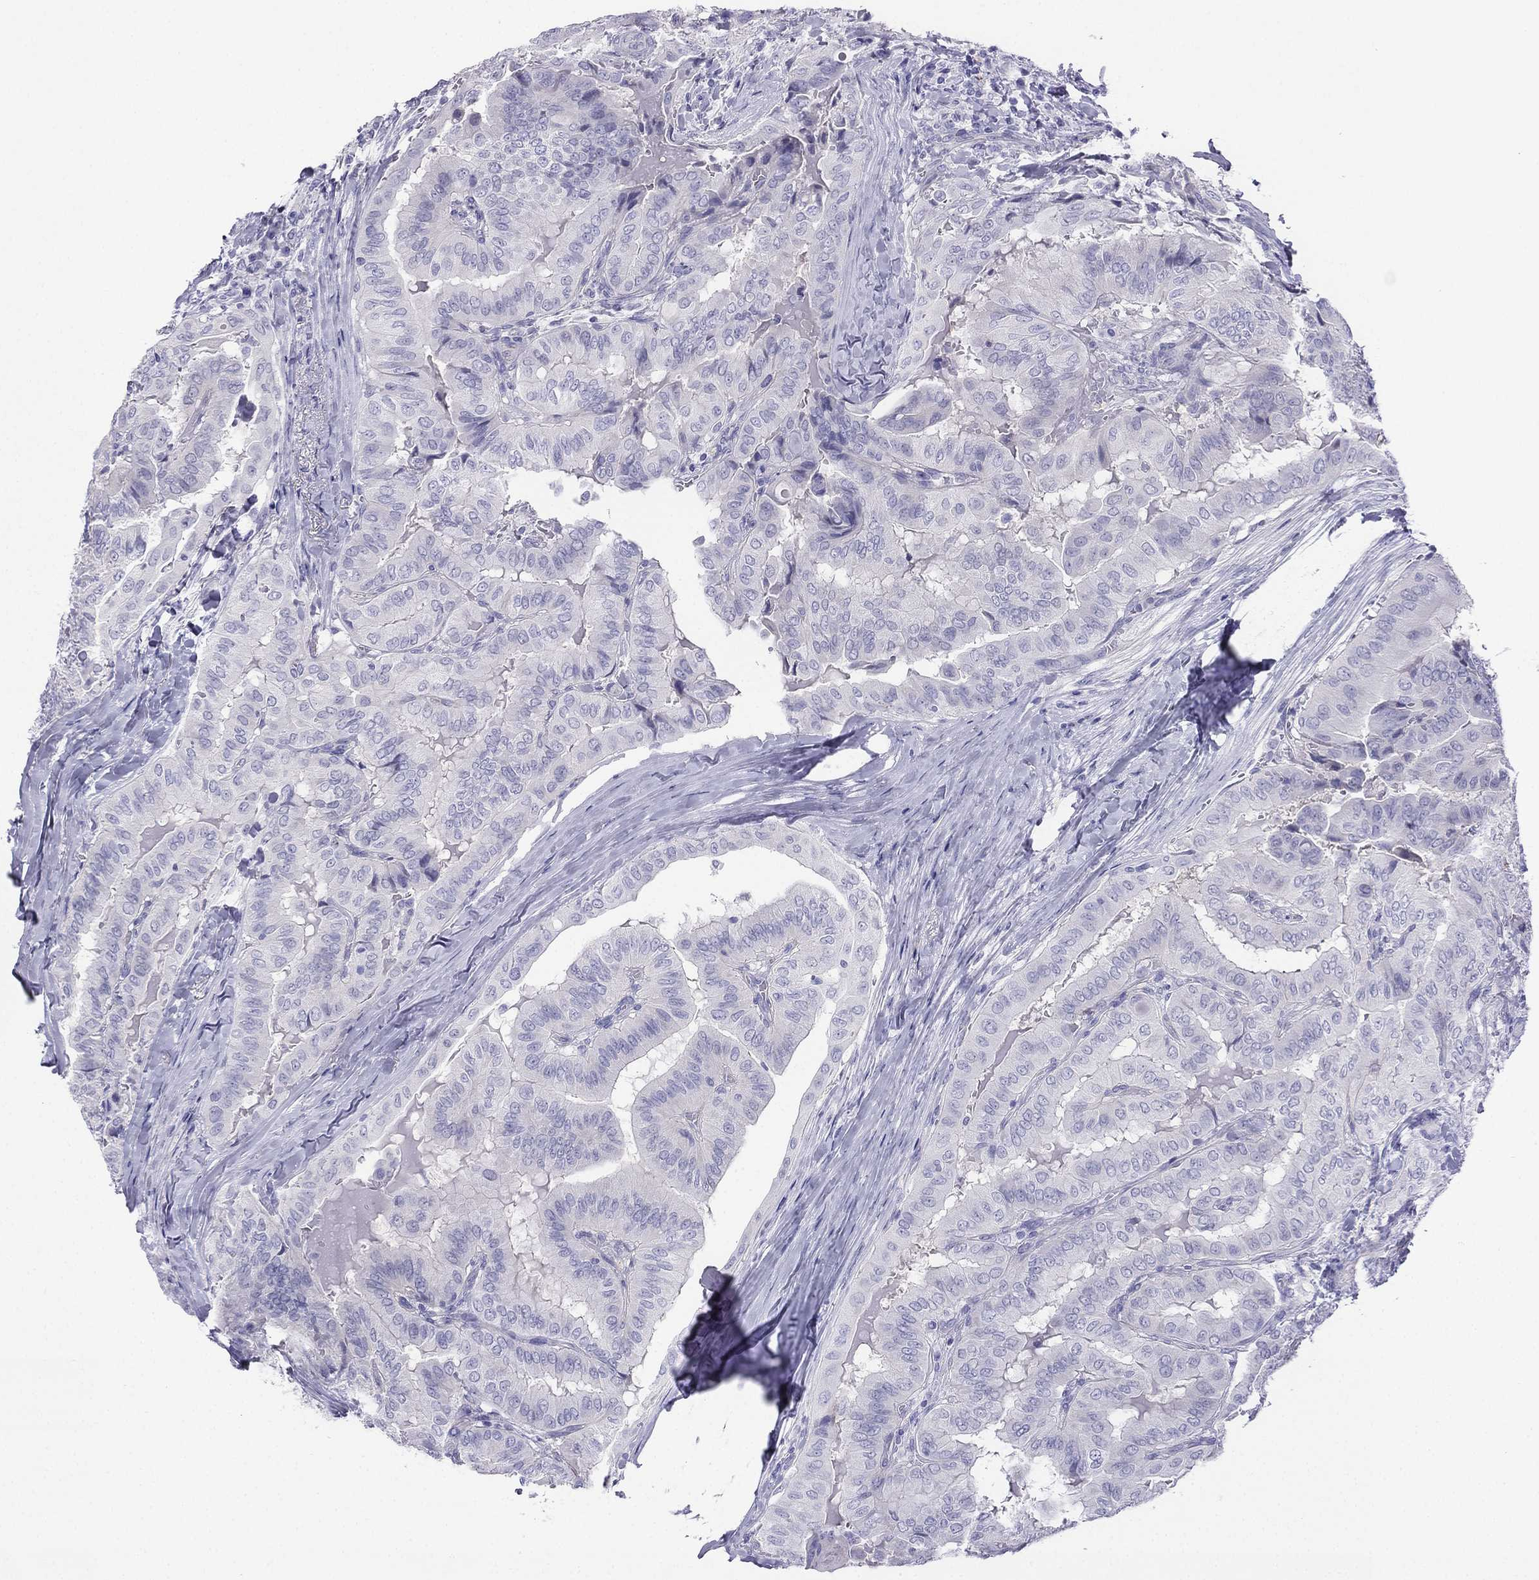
{"staining": {"intensity": "negative", "quantity": "none", "location": "none"}, "tissue": "thyroid cancer", "cell_type": "Tumor cells", "image_type": "cancer", "snomed": [{"axis": "morphology", "description": "Papillary adenocarcinoma, NOS"}, {"axis": "topography", "description": "Thyroid gland"}], "caption": "This is a image of IHC staining of thyroid cancer, which shows no expression in tumor cells. (DAB IHC with hematoxylin counter stain).", "gene": "ALOXE3", "patient": {"sex": "female", "age": 68}}